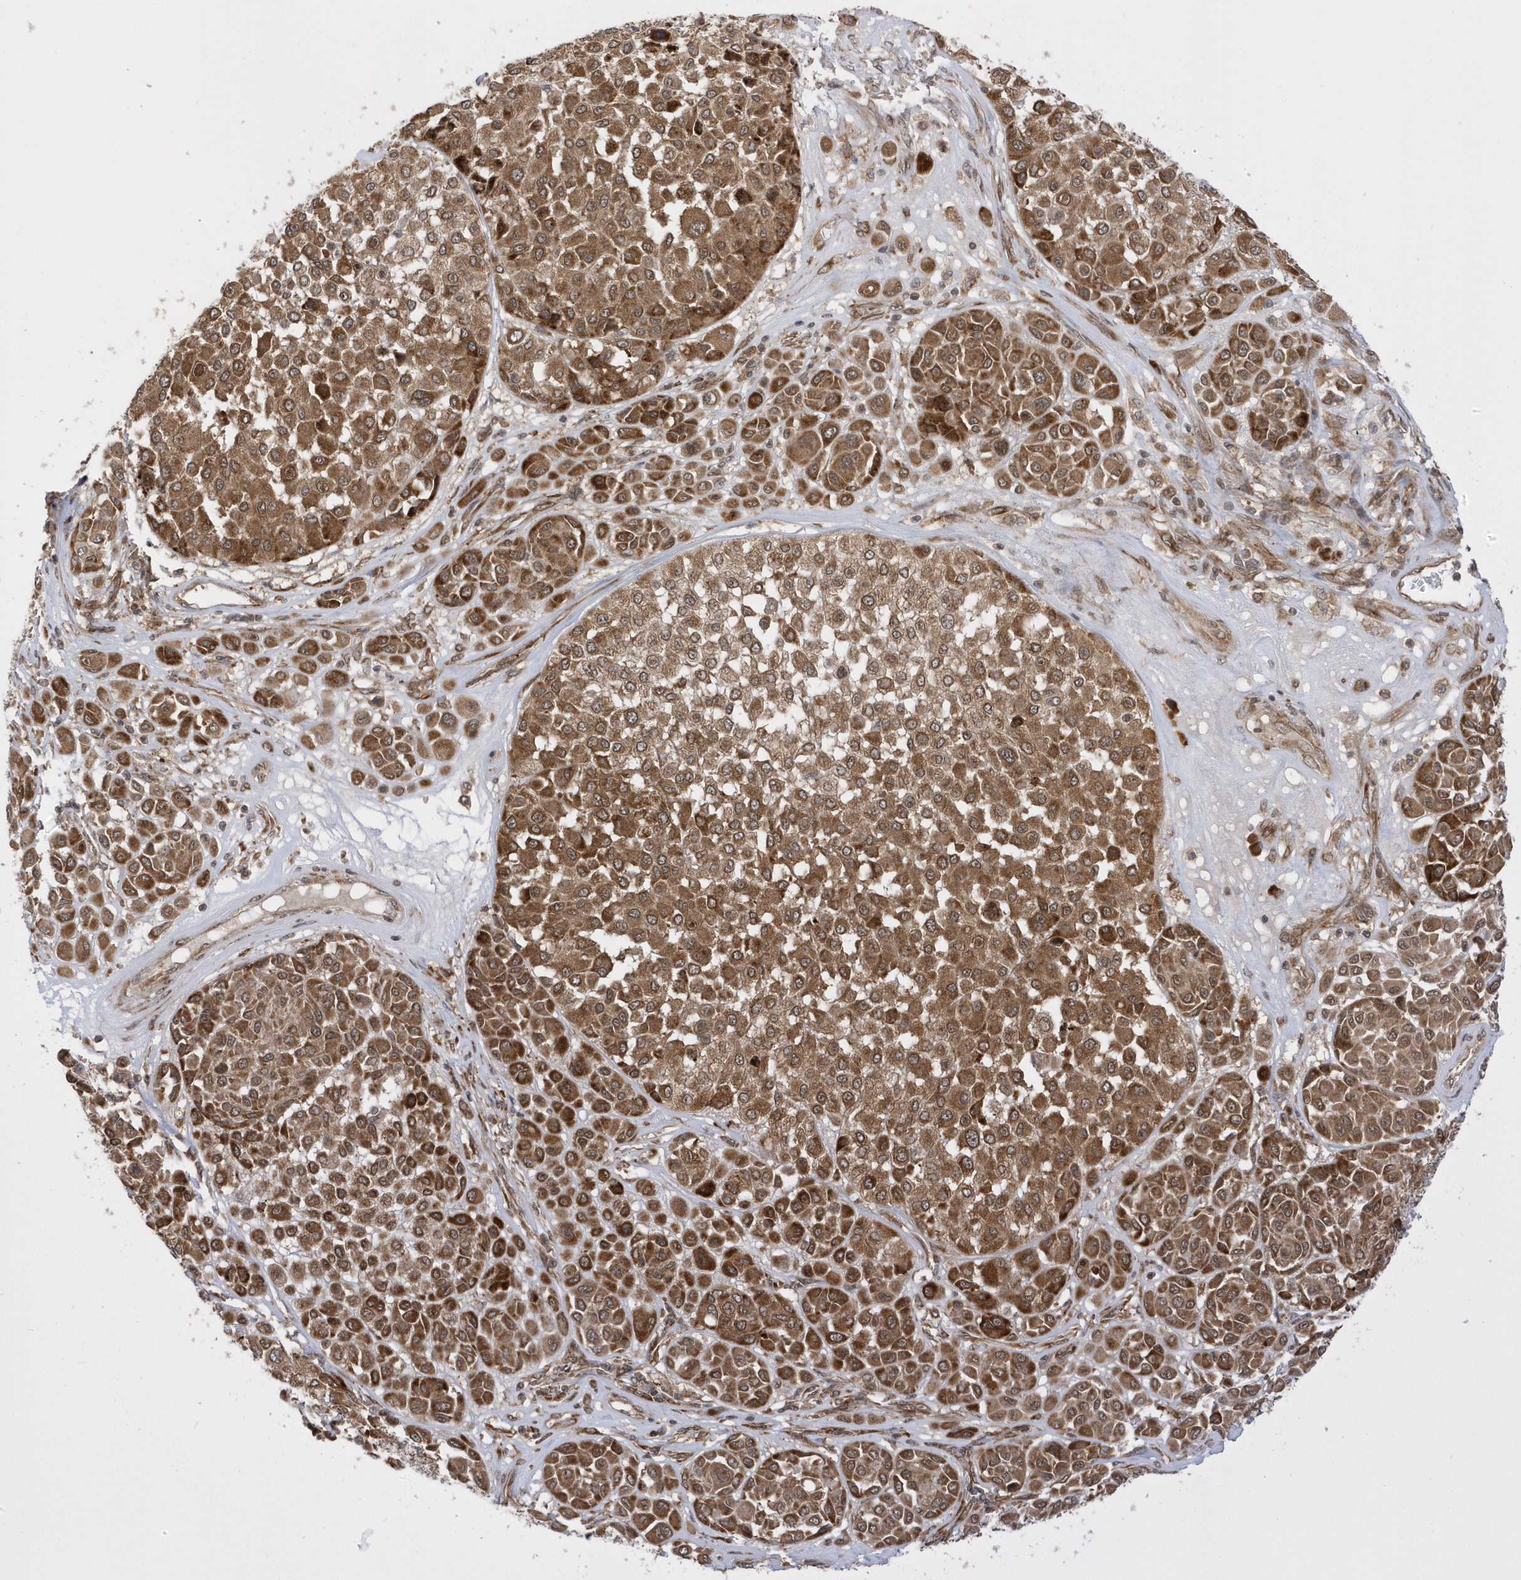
{"staining": {"intensity": "strong", "quantity": ">75%", "location": "cytoplasmic/membranous"}, "tissue": "melanoma", "cell_type": "Tumor cells", "image_type": "cancer", "snomed": [{"axis": "morphology", "description": "Malignant melanoma, Metastatic site"}, {"axis": "topography", "description": "Soft tissue"}], "caption": "The photomicrograph reveals staining of melanoma, revealing strong cytoplasmic/membranous protein staining (brown color) within tumor cells.", "gene": "METTL21A", "patient": {"sex": "male", "age": 41}}